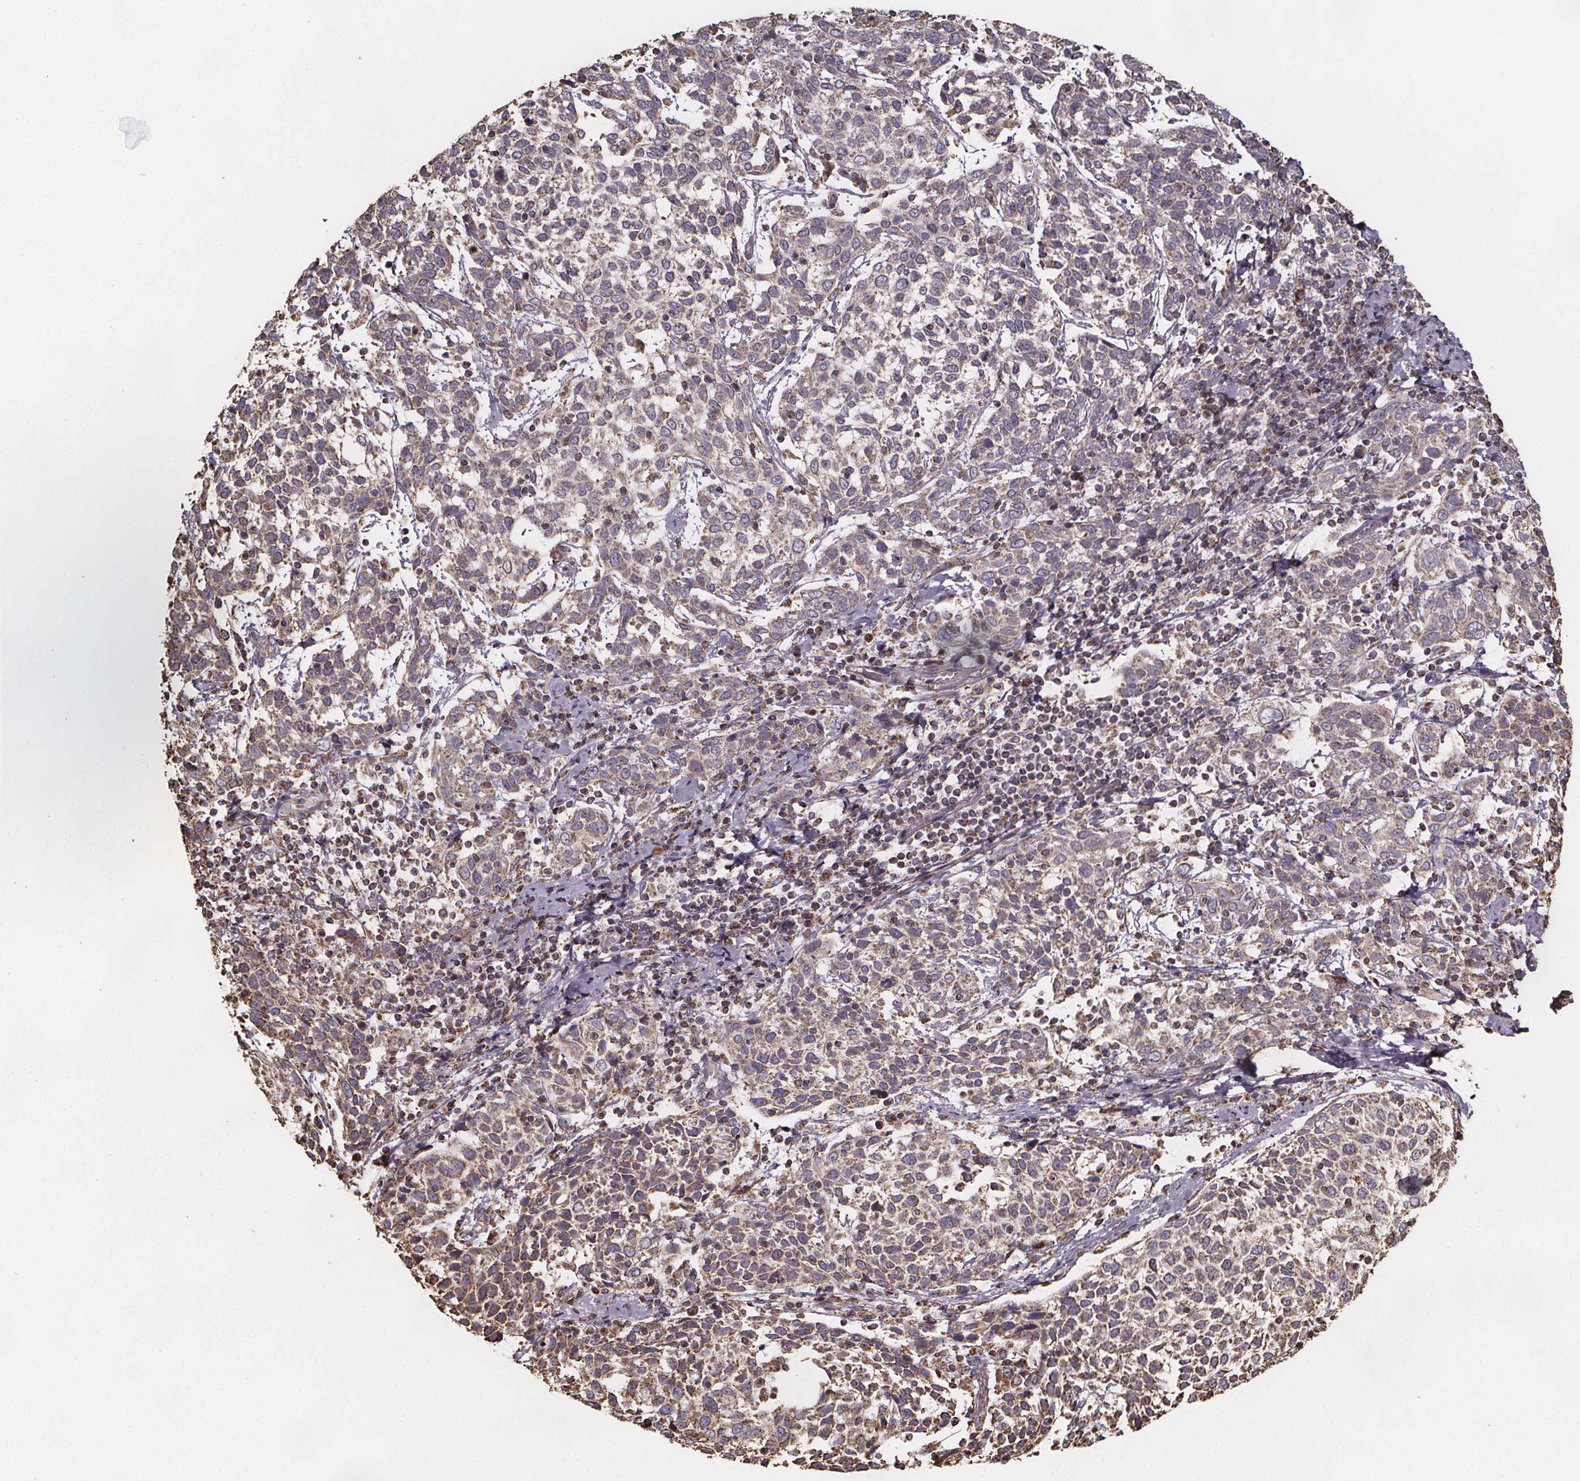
{"staining": {"intensity": "moderate", "quantity": ">75%", "location": "cytoplasmic/membranous"}, "tissue": "cervical cancer", "cell_type": "Tumor cells", "image_type": "cancer", "snomed": [{"axis": "morphology", "description": "Squamous cell carcinoma, NOS"}, {"axis": "topography", "description": "Cervix"}], "caption": "Cervical cancer (squamous cell carcinoma) stained with a brown dye exhibits moderate cytoplasmic/membranous positive expression in about >75% of tumor cells.", "gene": "SLC35D2", "patient": {"sex": "female", "age": 61}}